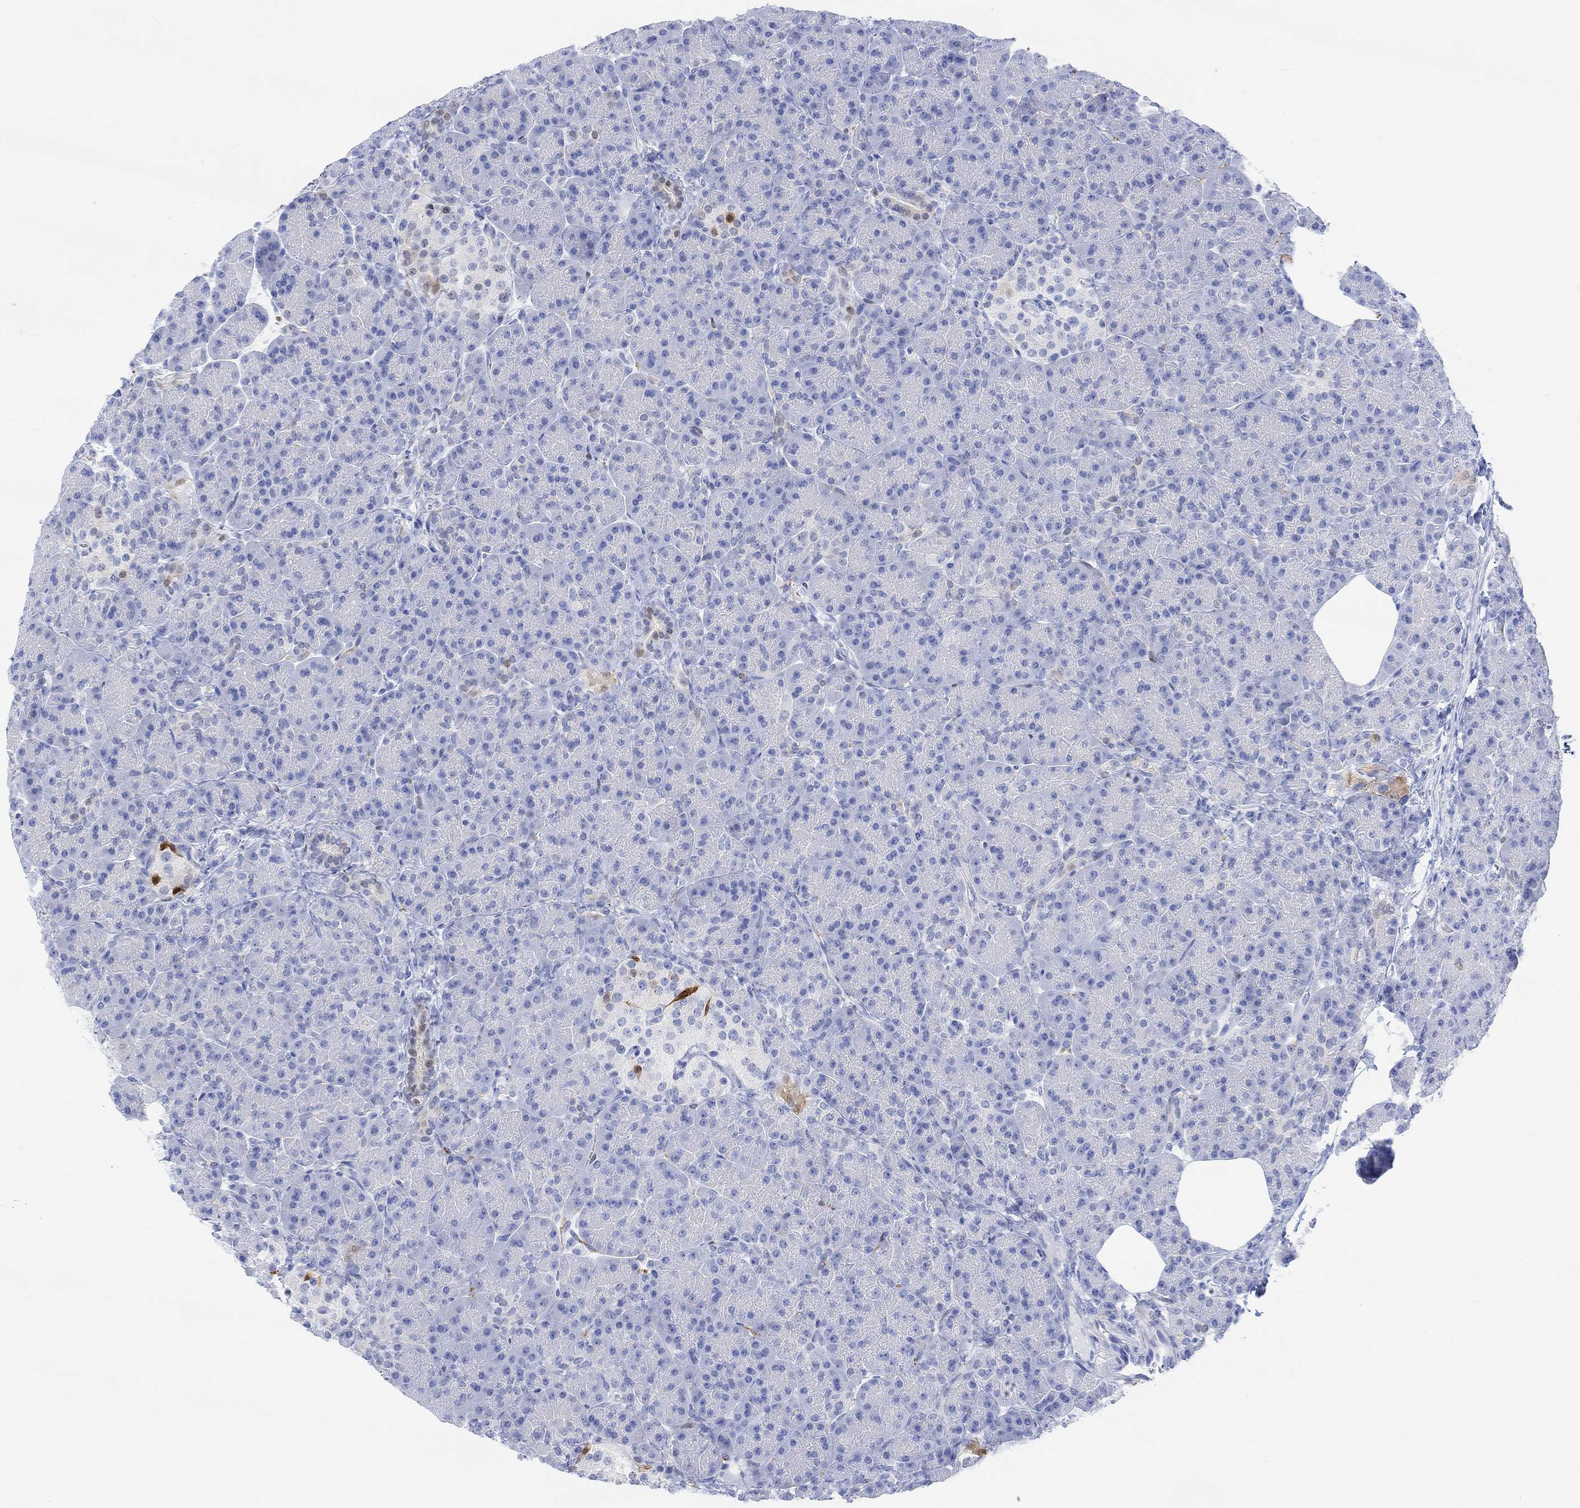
{"staining": {"intensity": "negative", "quantity": "none", "location": "none"}, "tissue": "pancreas", "cell_type": "Exocrine glandular cells", "image_type": "normal", "snomed": [{"axis": "morphology", "description": "Normal tissue, NOS"}, {"axis": "topography", "description": "Pancreas"}], "caption": "Immunohistochemistry histopathology image of unremarkable pancreas: pancreas stained with DAB (3,3'-diaminobenzidine) displays no significant protein expression in exocrine glandular cells. The staining was performed using DAB (3,3'-diaminobenzidine) to visualize the protein expression in brown, while the nuclei were stained in blue with hematoxylin (Magnification: 20x).", "gene": "TPPP3", "patient": {"sex": "female", "age": 63}}